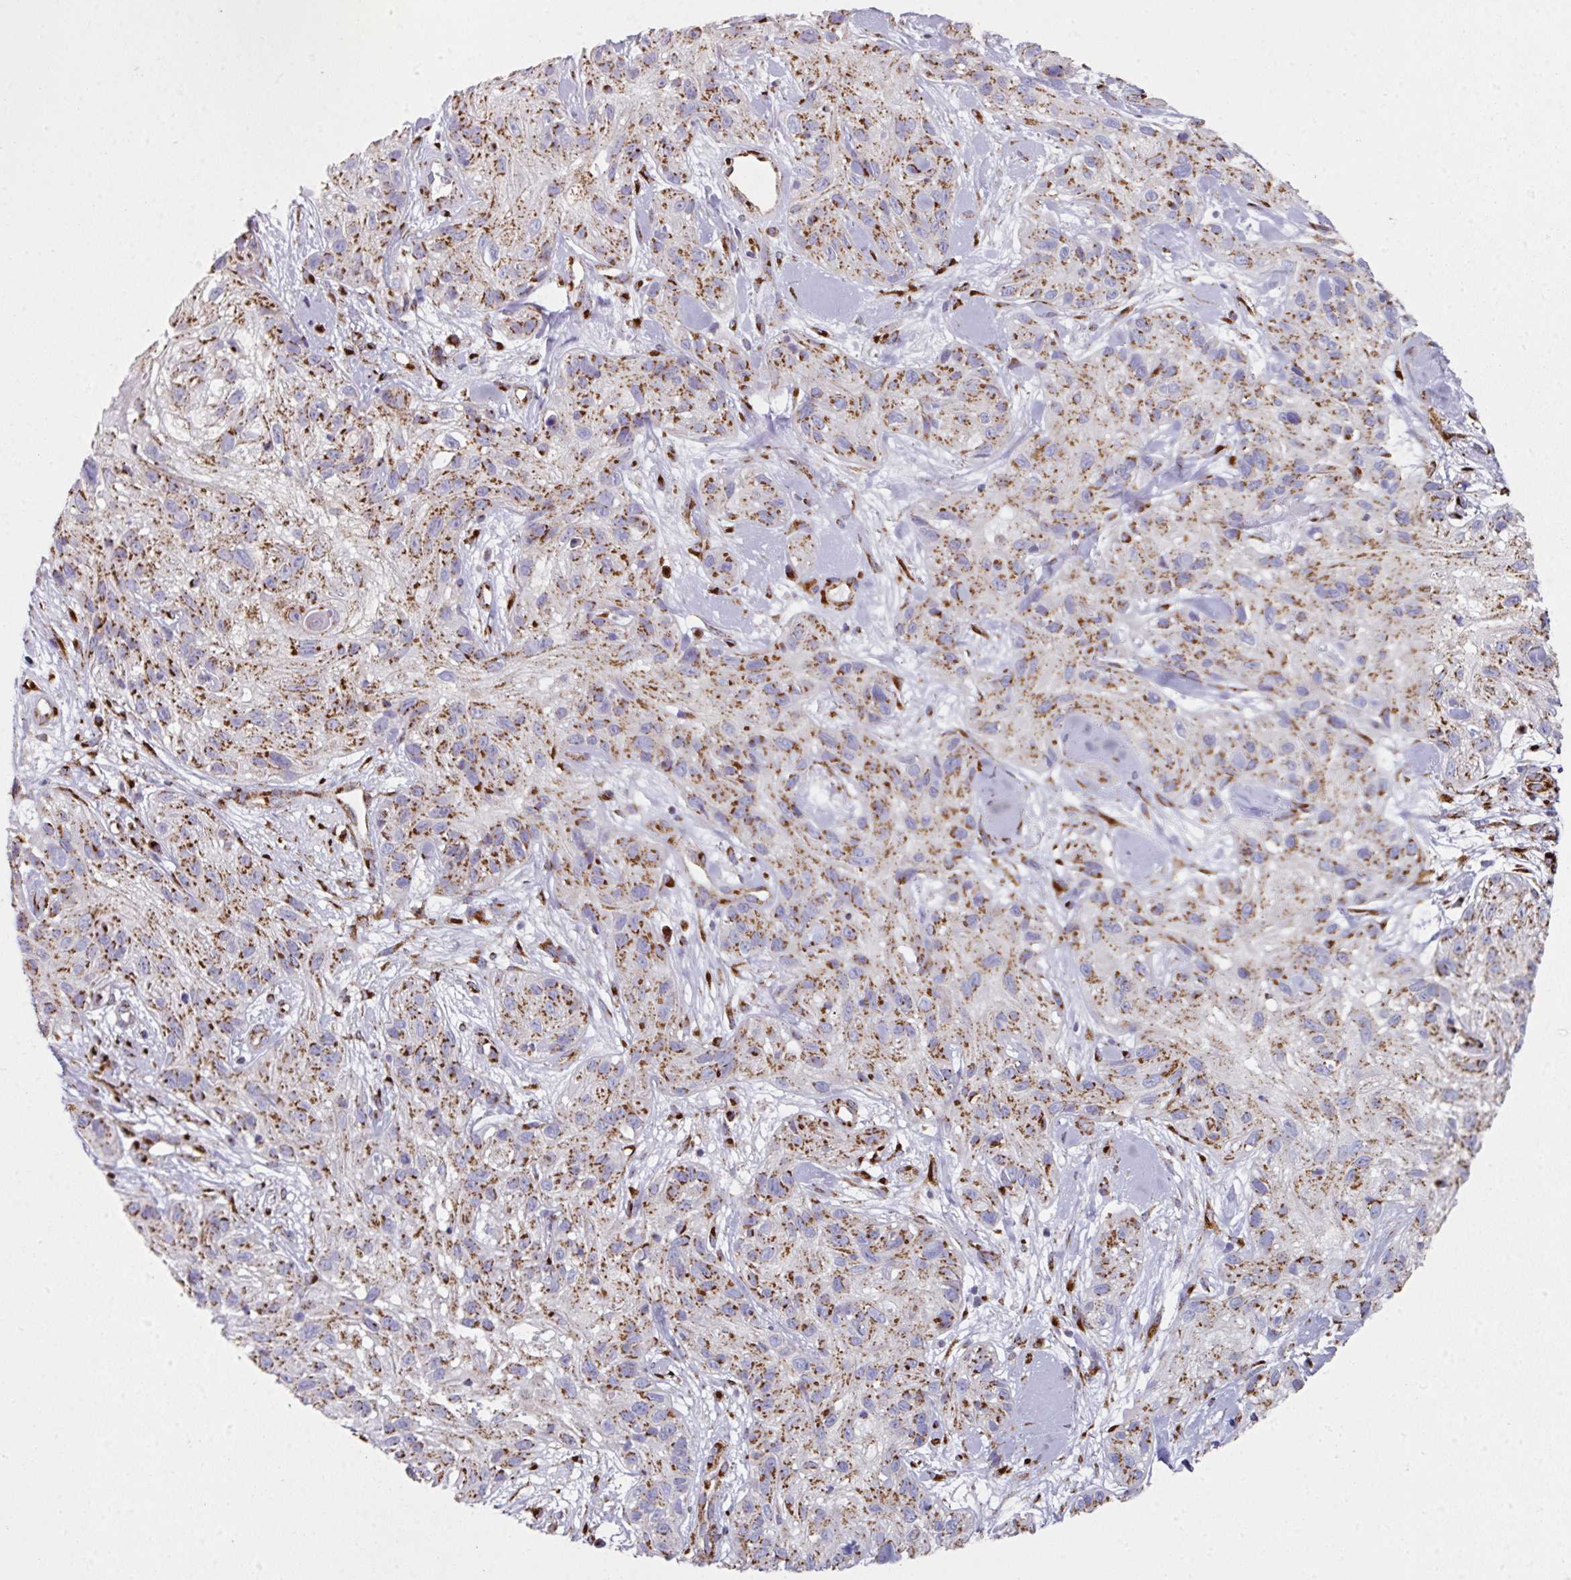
{"staining": {"intensity": "strong", "quantity": ">75%", "location": "cytoplasmic/membranous"}, "tissue": "skin cancer", "cell_type": "Tumor cells", "image_type": "cancer", "snomed": [{"axis": "morphology", "description": "Squamous cell carcinoma, NOS"}, {"axis": "topography", "description": "Skin"}], "caption": "This image displays IHC staining of skin cancer (squamous cell carcinoma), with high strong cytoplasmic/membranous expression in approximately >75% of tumor cells.", "gene": "CCDC85B", "patient": {"sex": "male", "age": 82}}